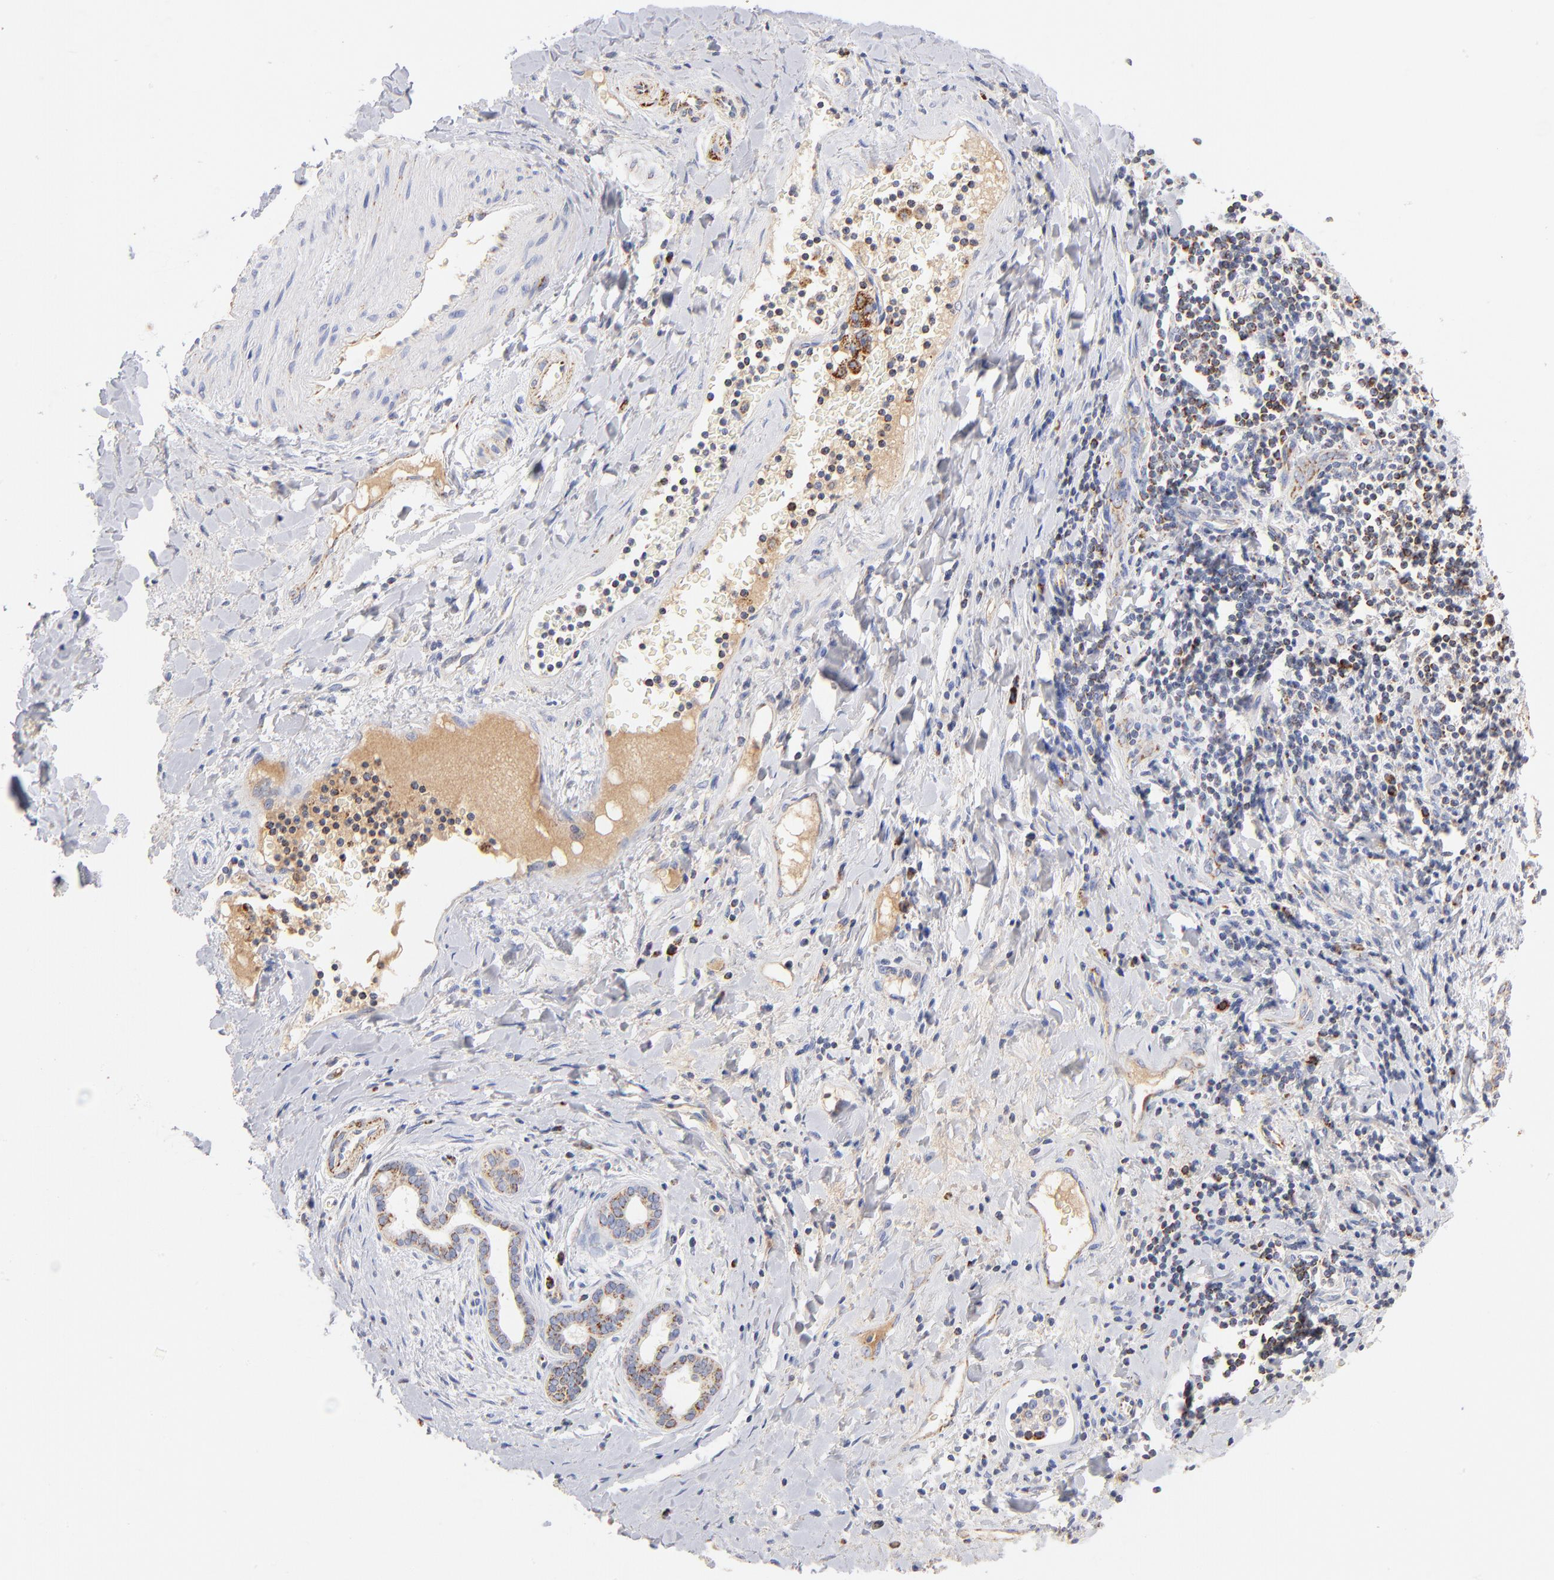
{"staining": {"intensity": "moderate", "quantity": ">75%", "location": "cytoplasmic/membranous"}, "tissue": "liver cancer", "cell_type": "Tumor cells", "image_type": "cancer", "snomed": [{"axis": "morphology", "description": "Cholangiocarcinoma"}, {"axis": "topography", "description": "Liver"}], "caption": "Protein staining reveals moderate cytoplasmic/membranous expression in approximately >75% of tumor cells in cholangiocarcinoma (liver).", "gene": "DLAT", "patient": {"sex": "male", "age": 57}}